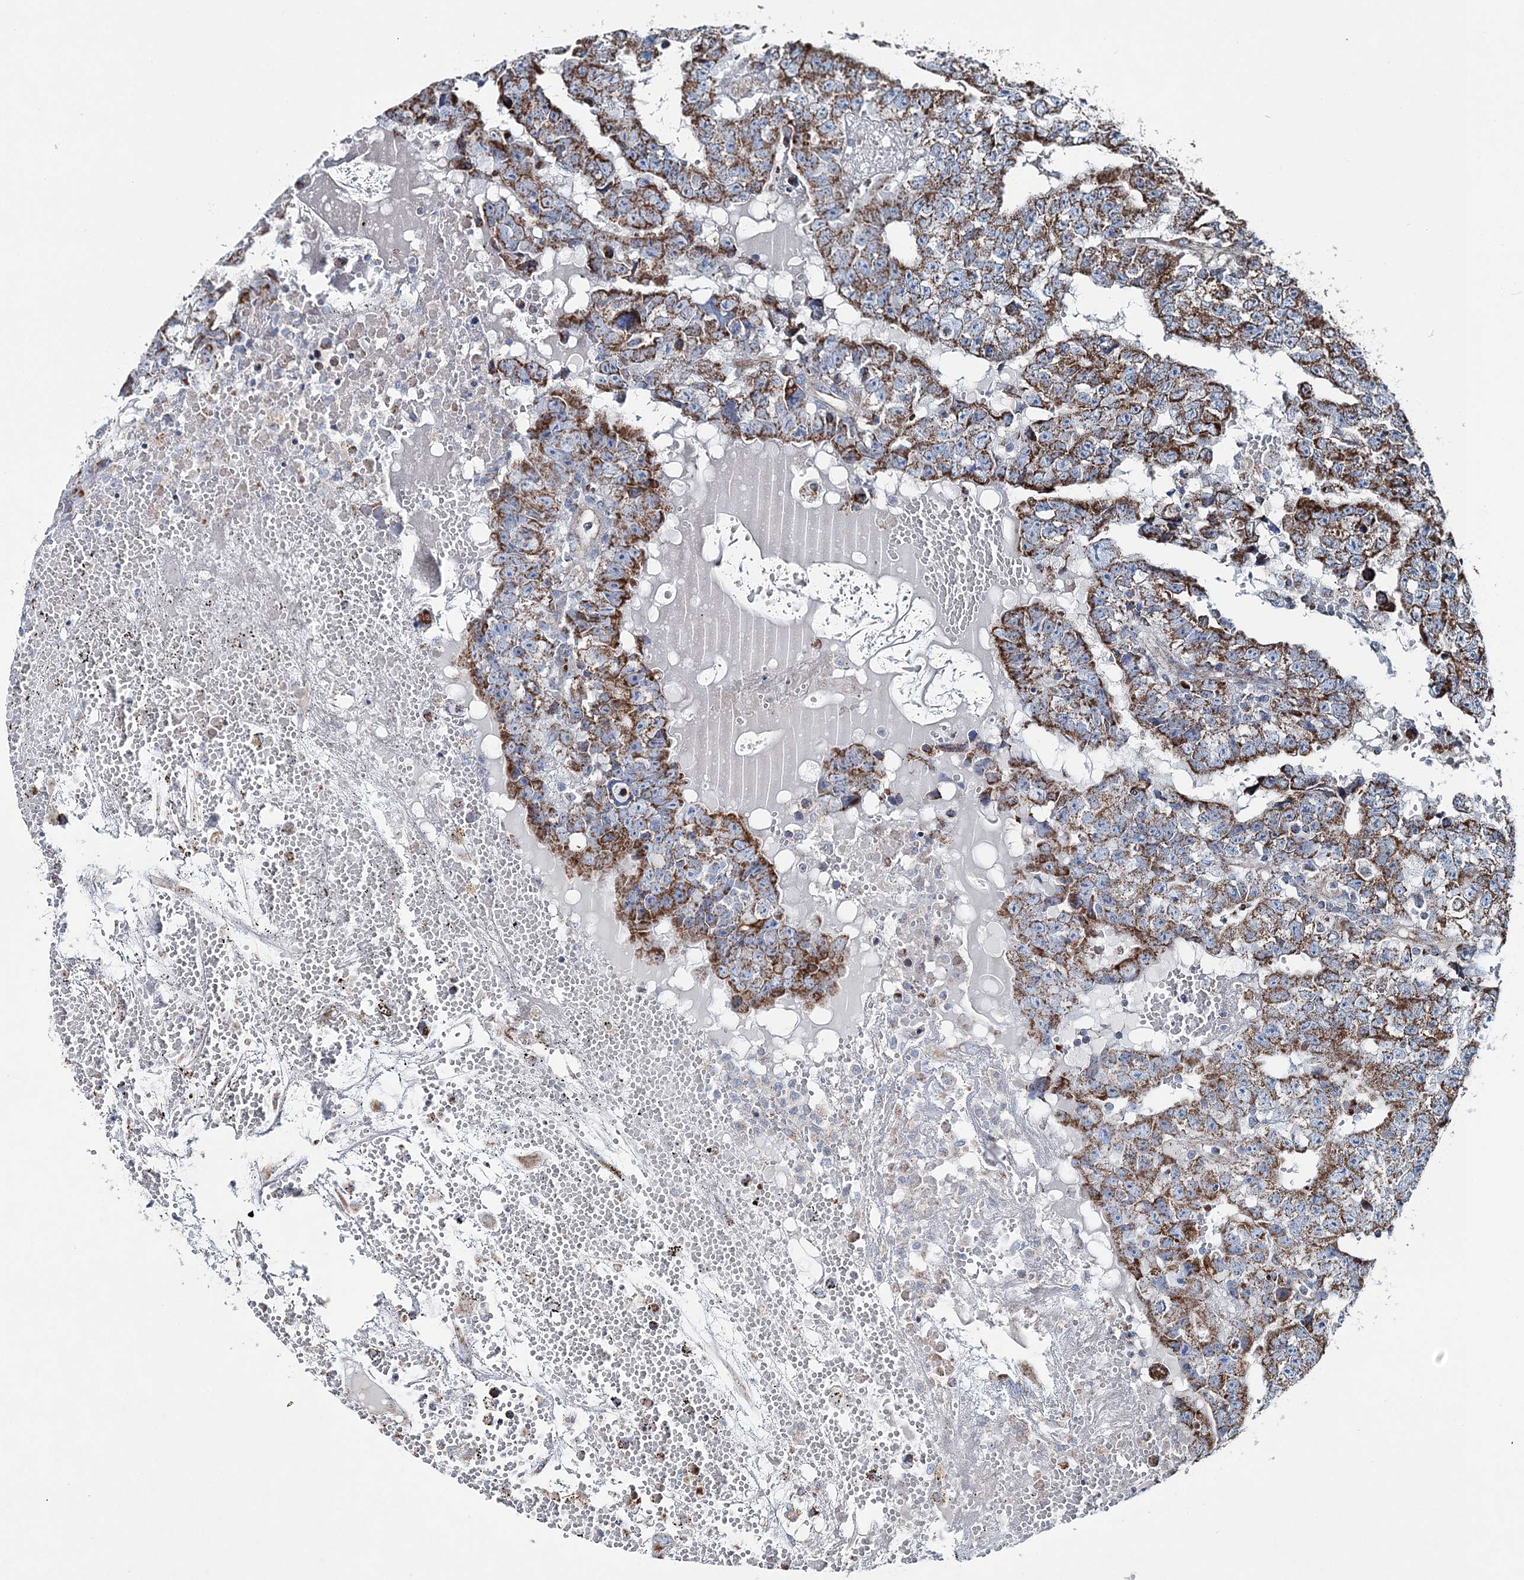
{"staining": {"intensity": "strong", "quantity": ">75%", "location": "cytoplasmic/membranous"}, "tissue": "testis cancer", "cell_type": "Tumor cells", "image_type": "cancer", "snomed": [{"axis": "morphology", "description": "Carcinoma, Embryonal, NOS"}, {"axis": "topography", "description": "Testis"}], "caption": "A brown stain labels strong cytoplasmic/membranous expression of a protein in embryonal carcinoma (testis) tumor cells.", "gene": "SPAG16", "patient": {"sex": "male", "age": 25}}